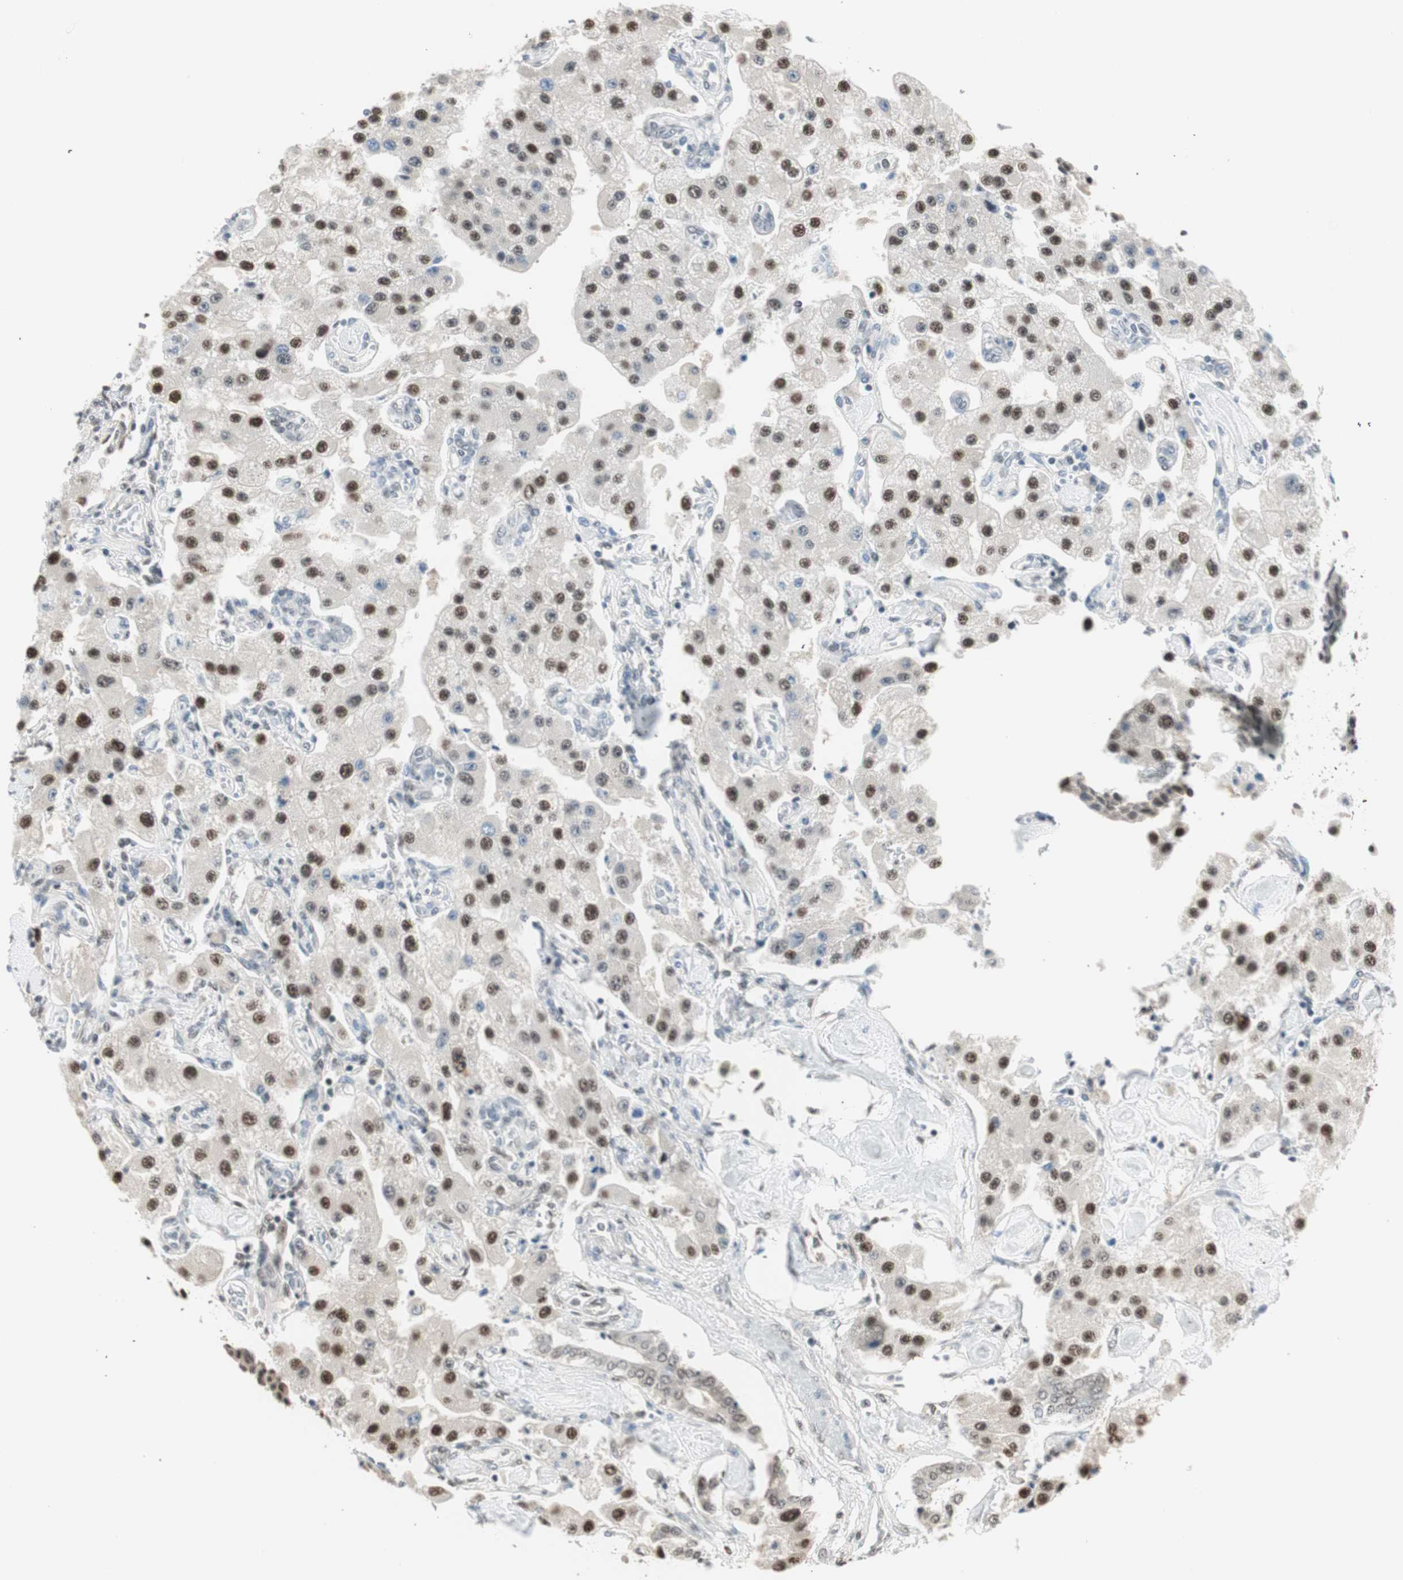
{"staining": {"intensity": "strong", "quantity": ">75%", "location": "nuclear"}, "tissue": "carcinoid", "cell_type": "Tumor cells", "image_type": "cancer", "snomed": [{"axis": "morphology", "description": "Carcinoid, malignant, NOS"}, {"axis": "topography", "description": "Pancreas"}], "caption": "Brown immunohistochemical staining in human carcinoid (malignant) demonstrates strong nuclear positivity in about >75% of tumor cells.", "gene": "LONP2", "patient": {"sex": "male", "age": 41}}